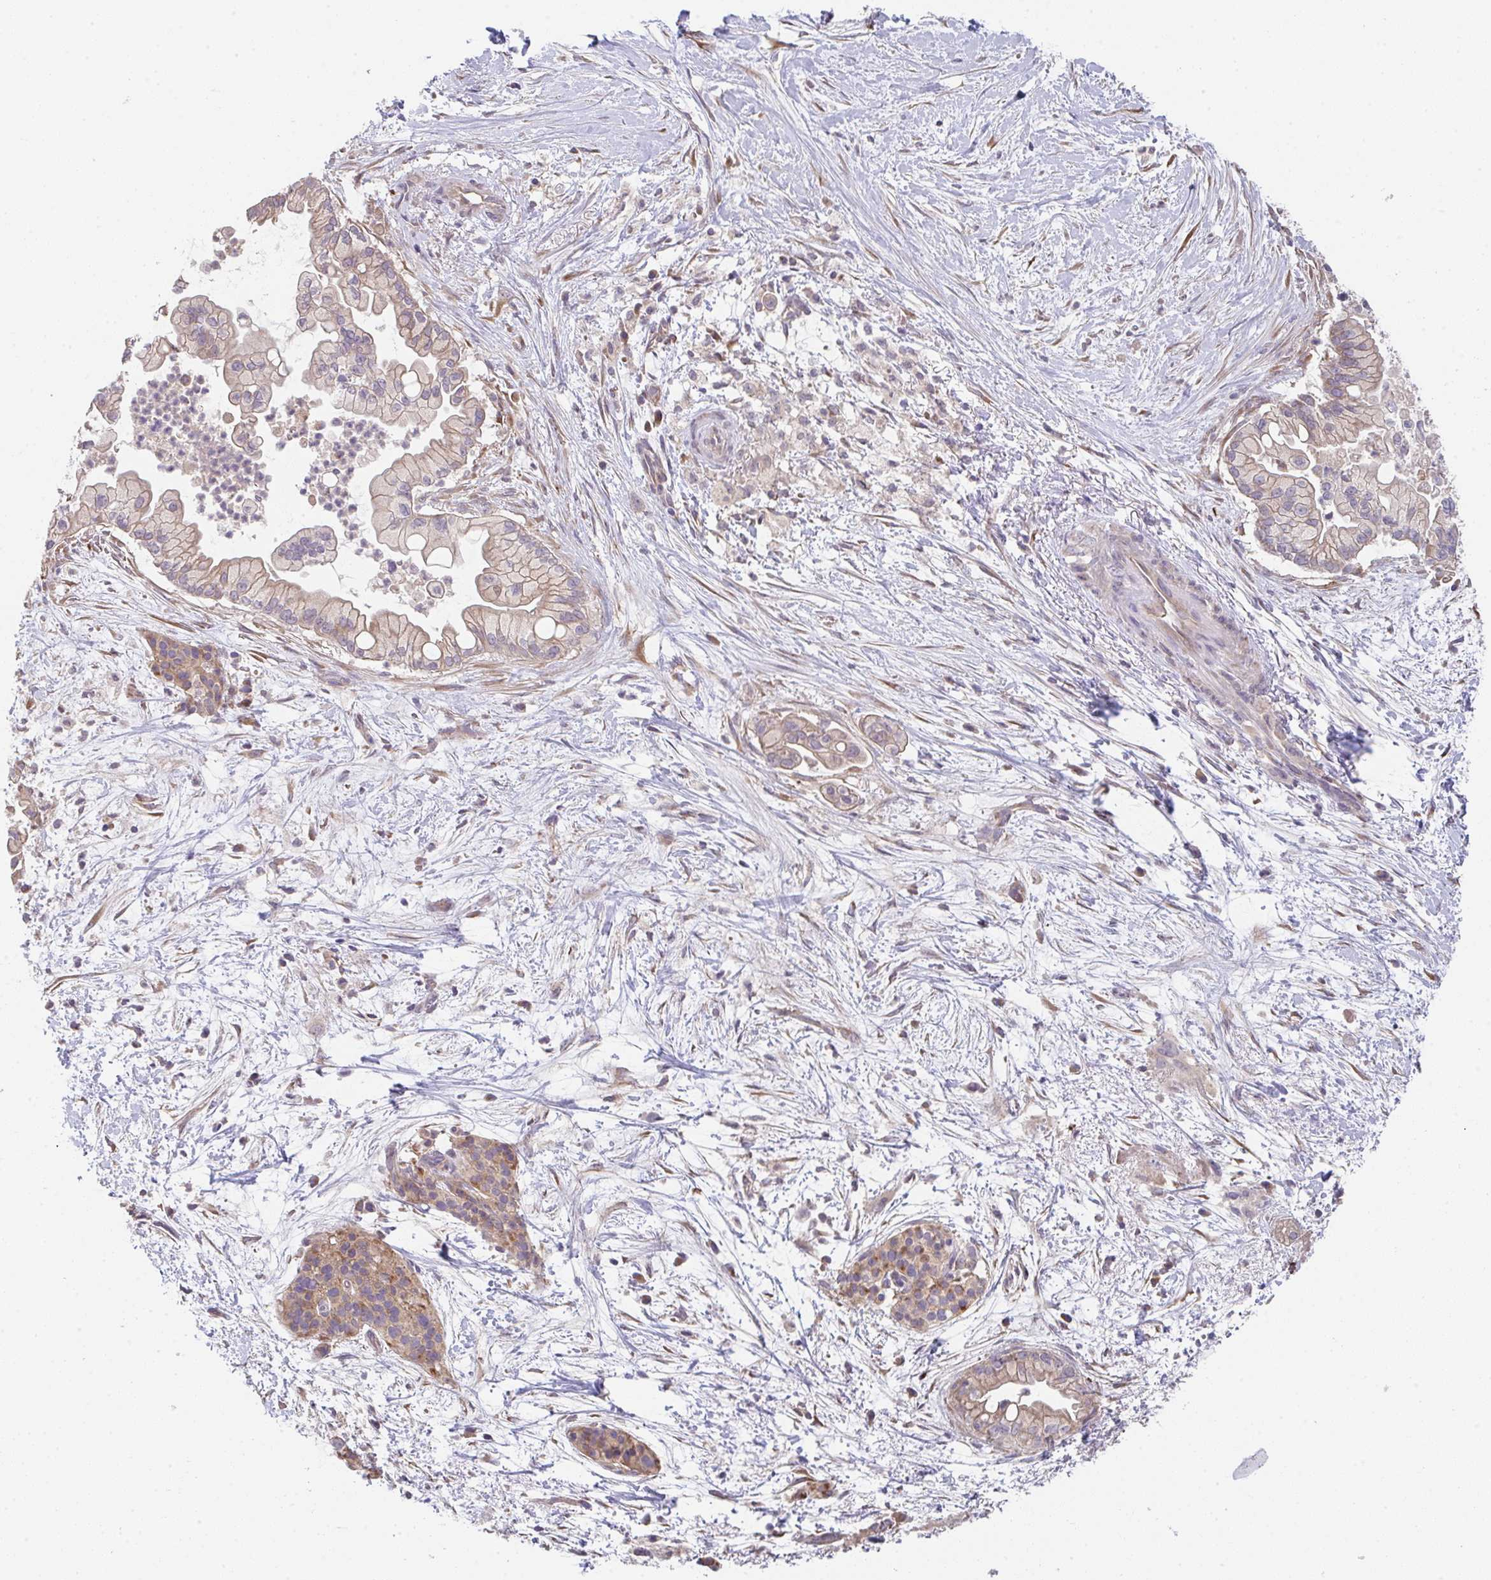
{"staining": {"intensity": "weak", "quantity": ">75%", "location": "cytoplasmic/membranous"}, "tissue": "pancreatic cancer", "cell_type": "Tumor cells", "image_type": "cancer", "snomed": [{"axis": "morphology", "description": "Adenocarcinoma, NOS"}, {"axis": "topography", "description": "Pancreas"}], "caption": "The histopathology image displays staining of pancreatic cancer, revealing weak cytoplasmic/membranous protein positivity (brown color) within tumor cells.", "gene": "TSPAN31", "patient": {"sex": "female", "age": 69}}